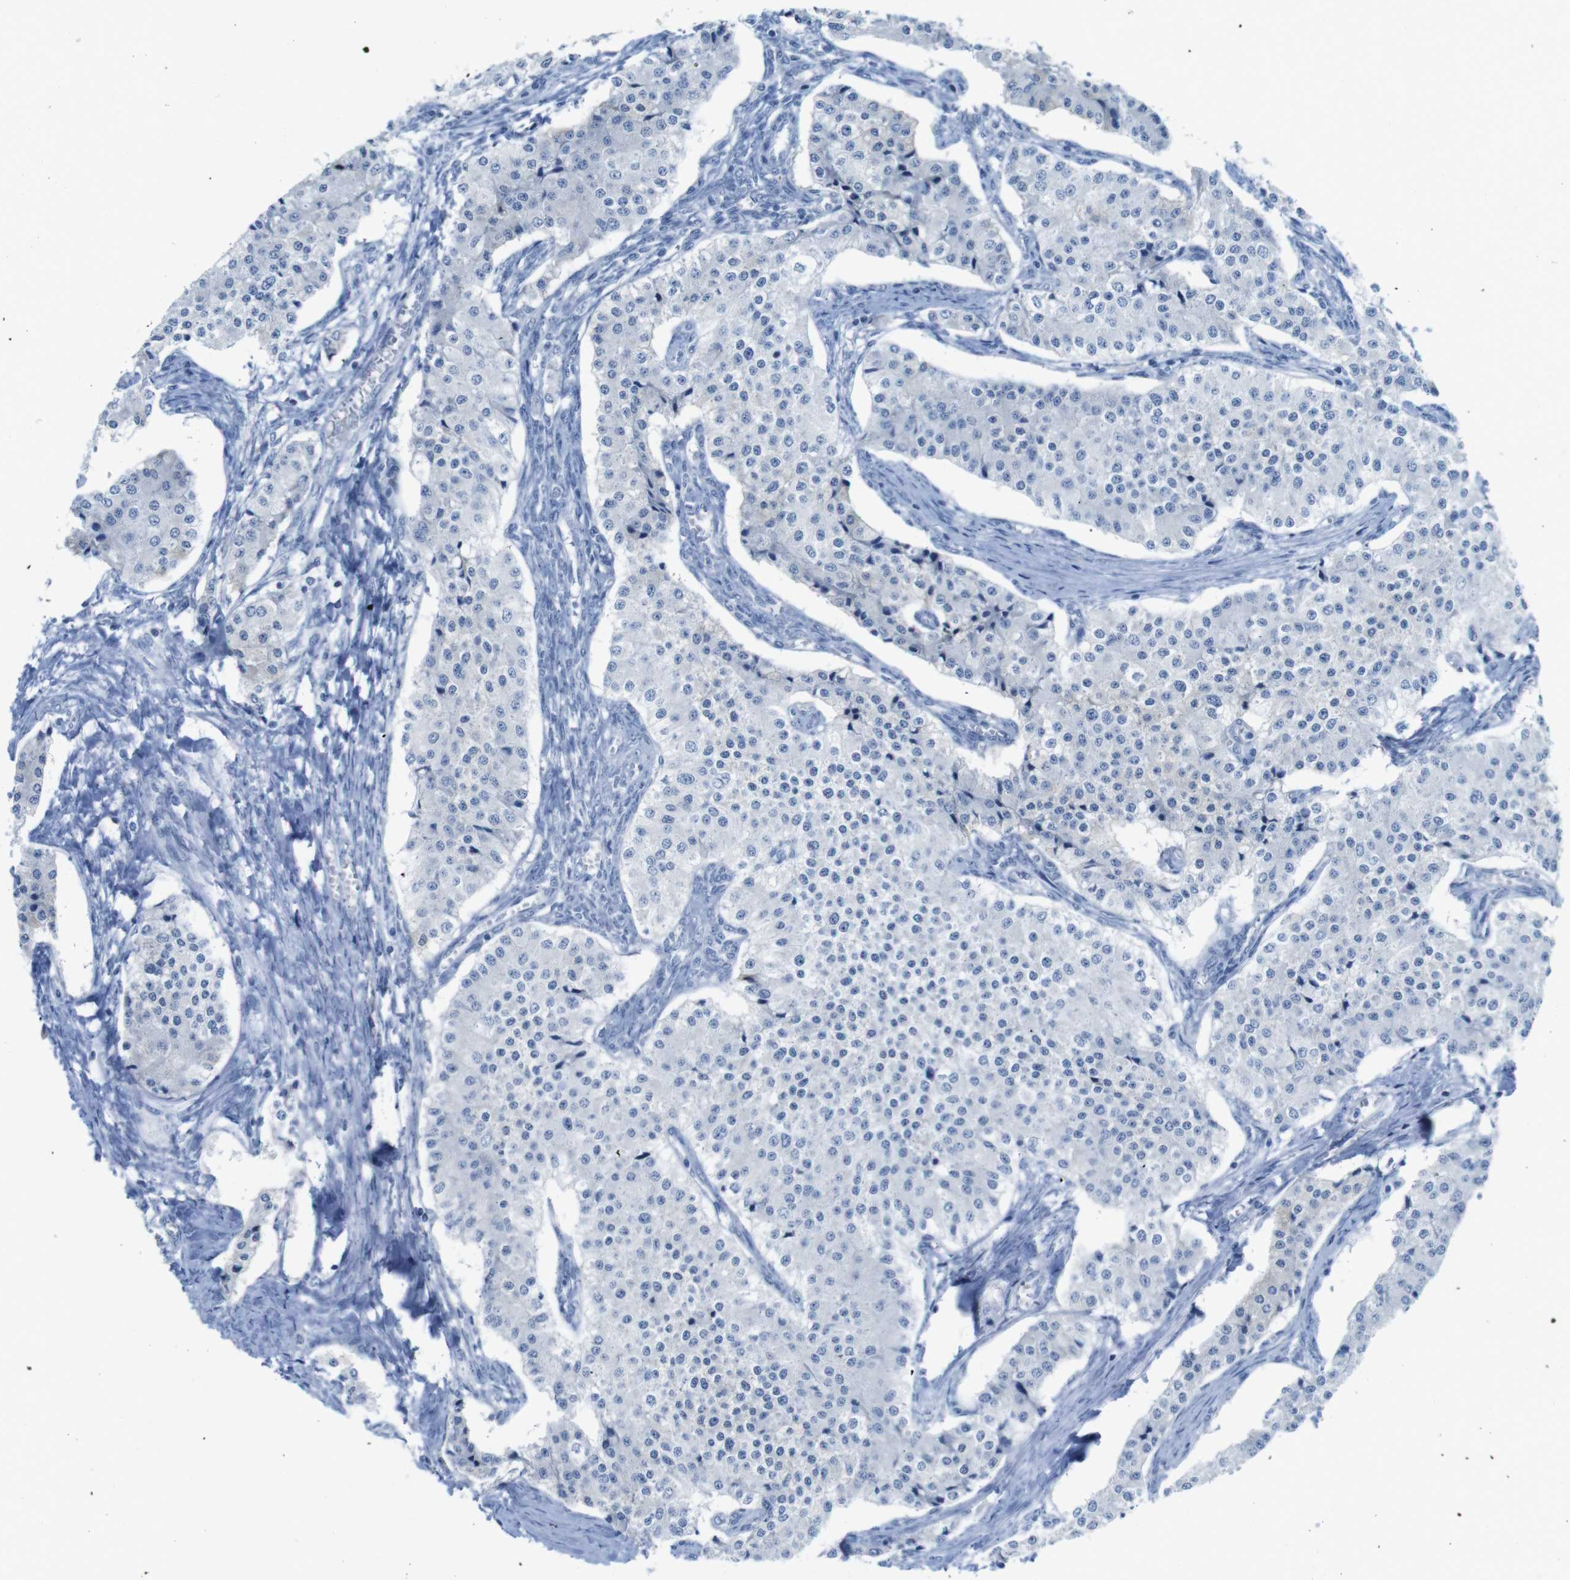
{"staining": {"intensity": "negative", "quantity": "none", "location": "none"}, "tissue": "carcinoid", "cell_type": "Tumor cells", "image_type": "cancer", "snomed": [{"axis": "morphology", "description": "Carcinoid, malignant, NOS"}, {"axis": "topography", "description": "Colon"}], "caption": "Immunohistochemistry (IHC) photomicrograph of neoplastic tissue: malignant carcinoid stained with DAB displays no significant protein positivity in tumor cells.", "gene": "OPN1SW", "patient": {"sex": "female", "age": 52}}